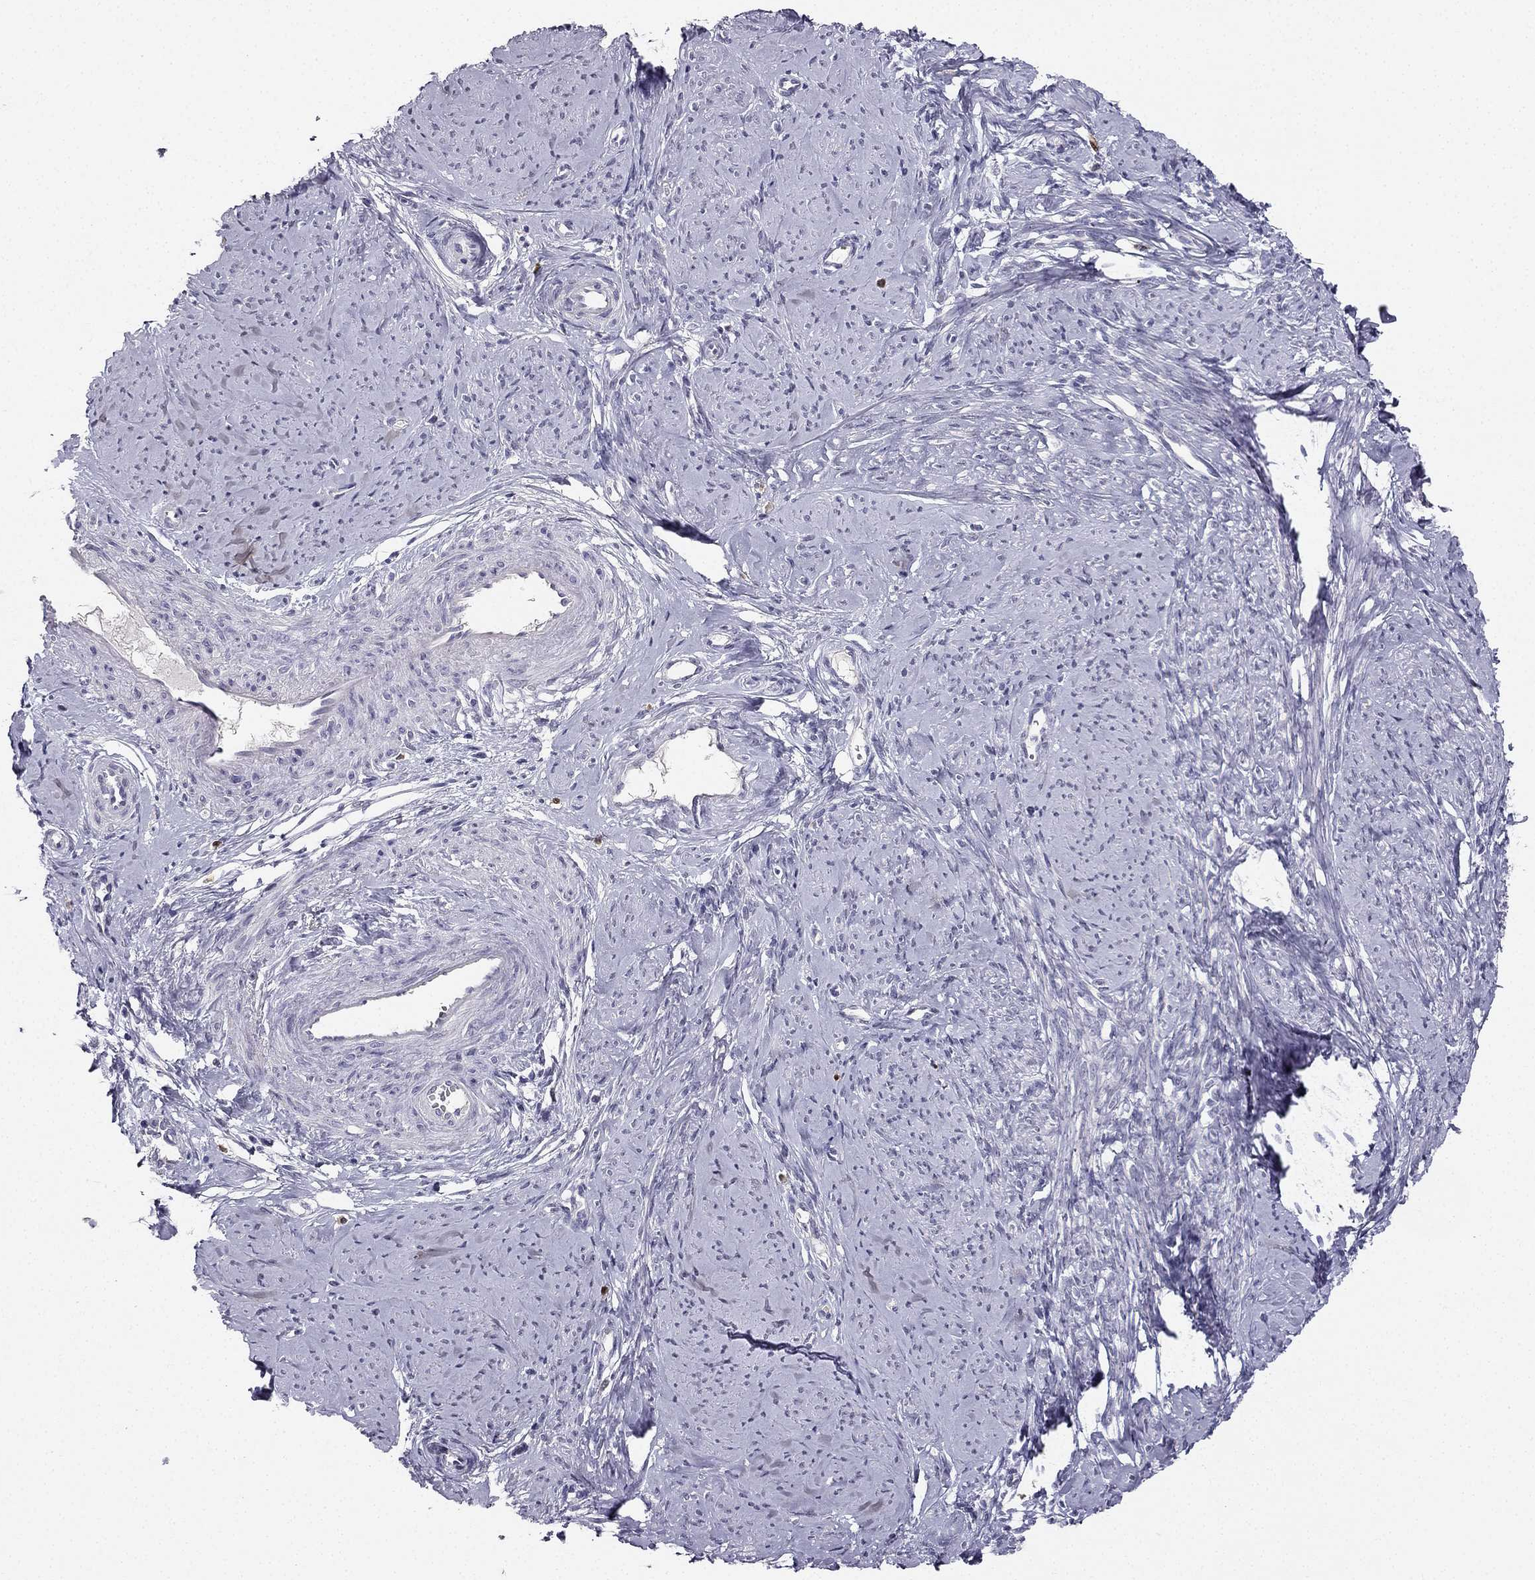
{"staining": {"intensity": "negative", "quantity": "none", "location": "none"}, "tissue": "smooth muscle", "cell_type": "Smooth muscle cells", "image_type": "normal", "snomed": [{"axis": "morphology", "description": "Normal tissue, NOS"}, {"axis": "topography", "description": "Smooth muscle"}], "caption": "IHC of unremarkable human smooth muscle displays no positivity in smooth muscle cells.", "gene": "CALB2", "patient": {"sex": "female", "age": 48}}